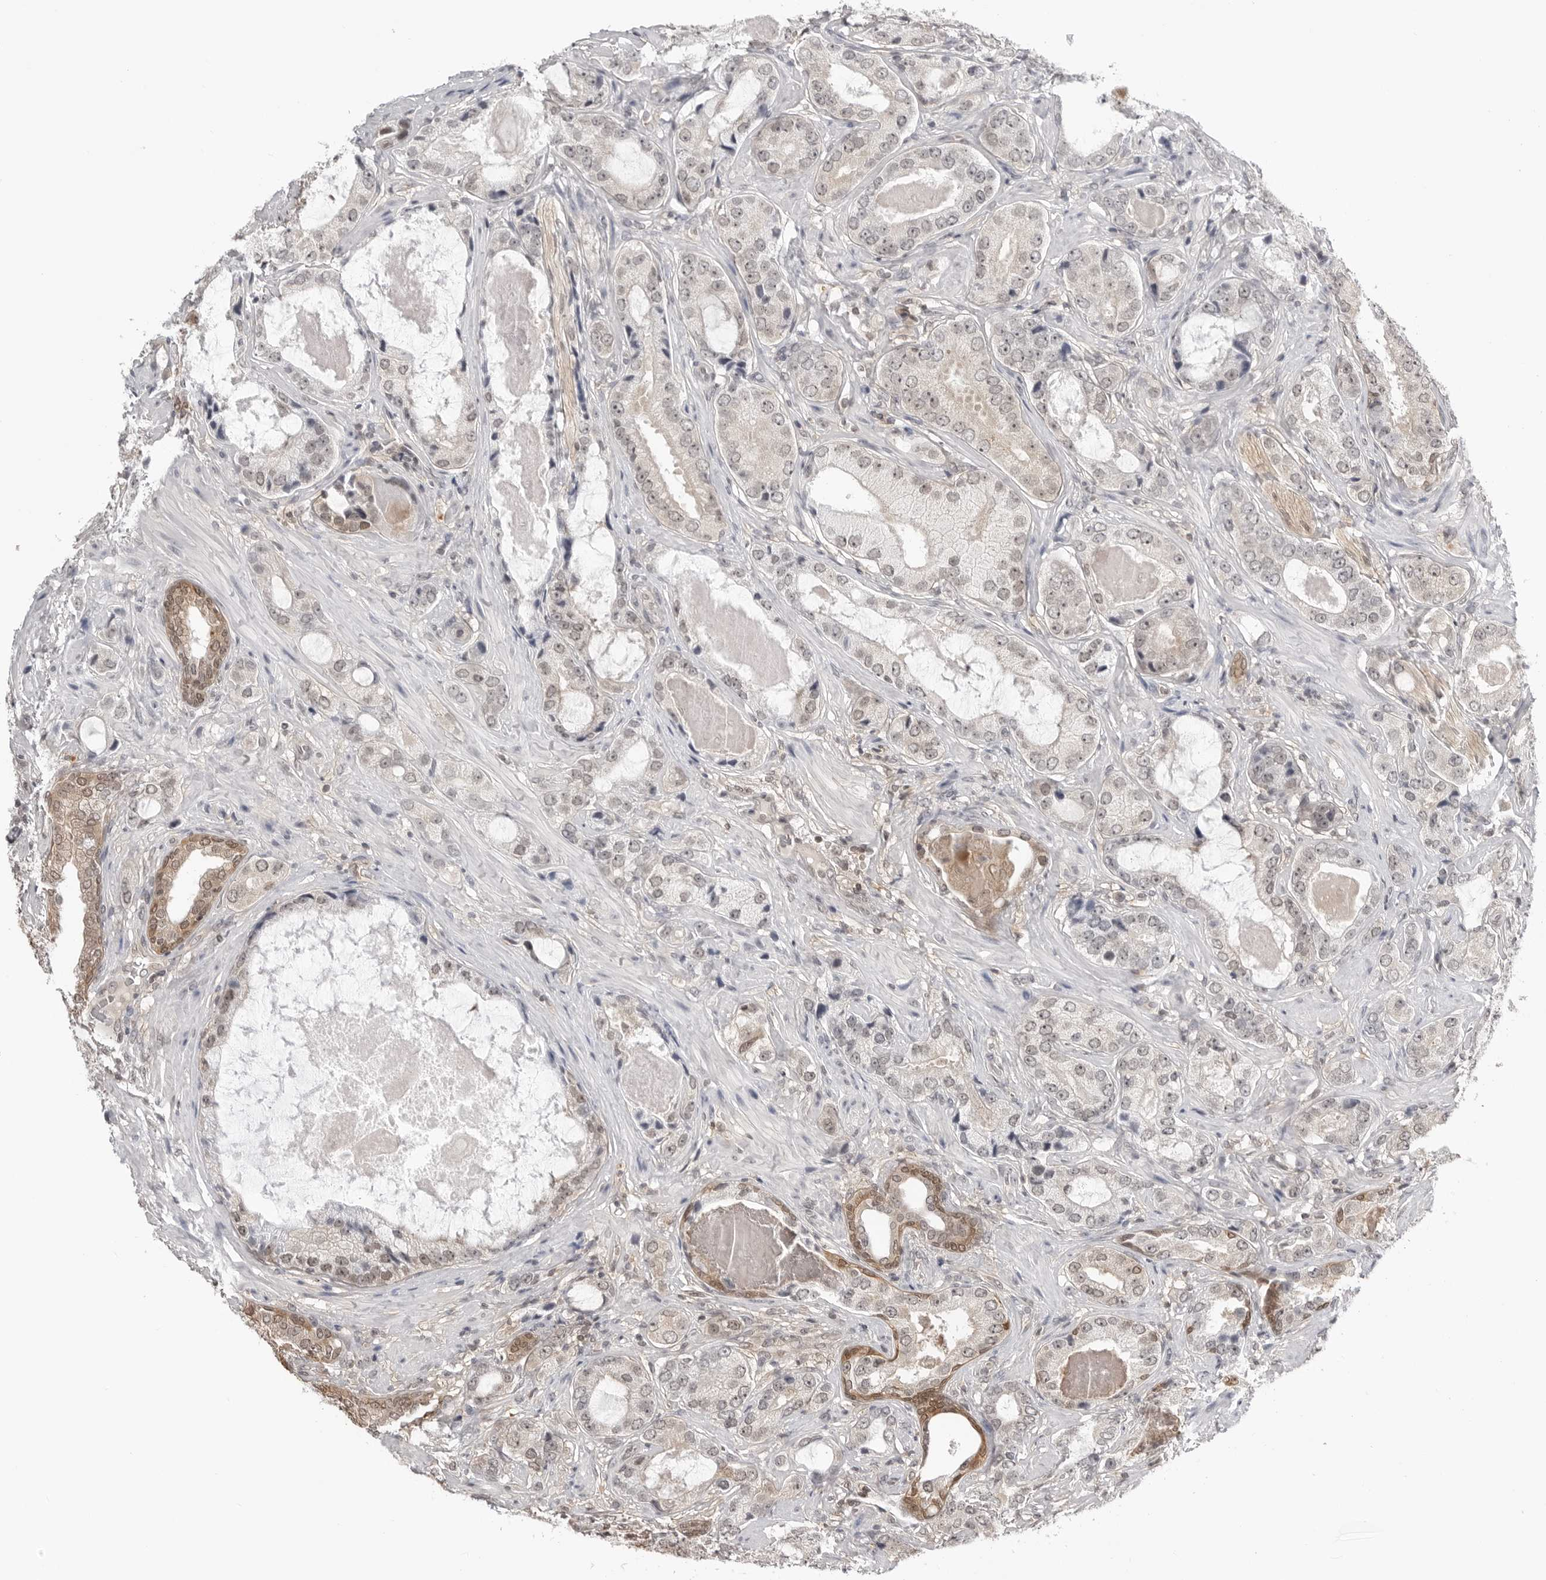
{"staining": {"intensity": "weak", "quantity": "25%-75%", "location": "nuclear"}, "tissue": "prostate cancer", "cell_type": "Tumor cells", "image_type": "cancer", "snomed": [{"axis": "morphology", "description": "Normal tissue, NOS"}, {"axis": "morphology", "description": "Adenocarcinoma, High grade"}, {"axis": "topography", "description": "Prostate"}, {"axis": "topography", "description": "Peripheral nerve tissue"}], "caption": "Weak nuclear positivity is appreciated in approximately 25%-75% of tumor cells in high-grade adenocarcinoma (prostate).", "gene": "YWHAG", "patient": {"sex": "male", "age": 59}}